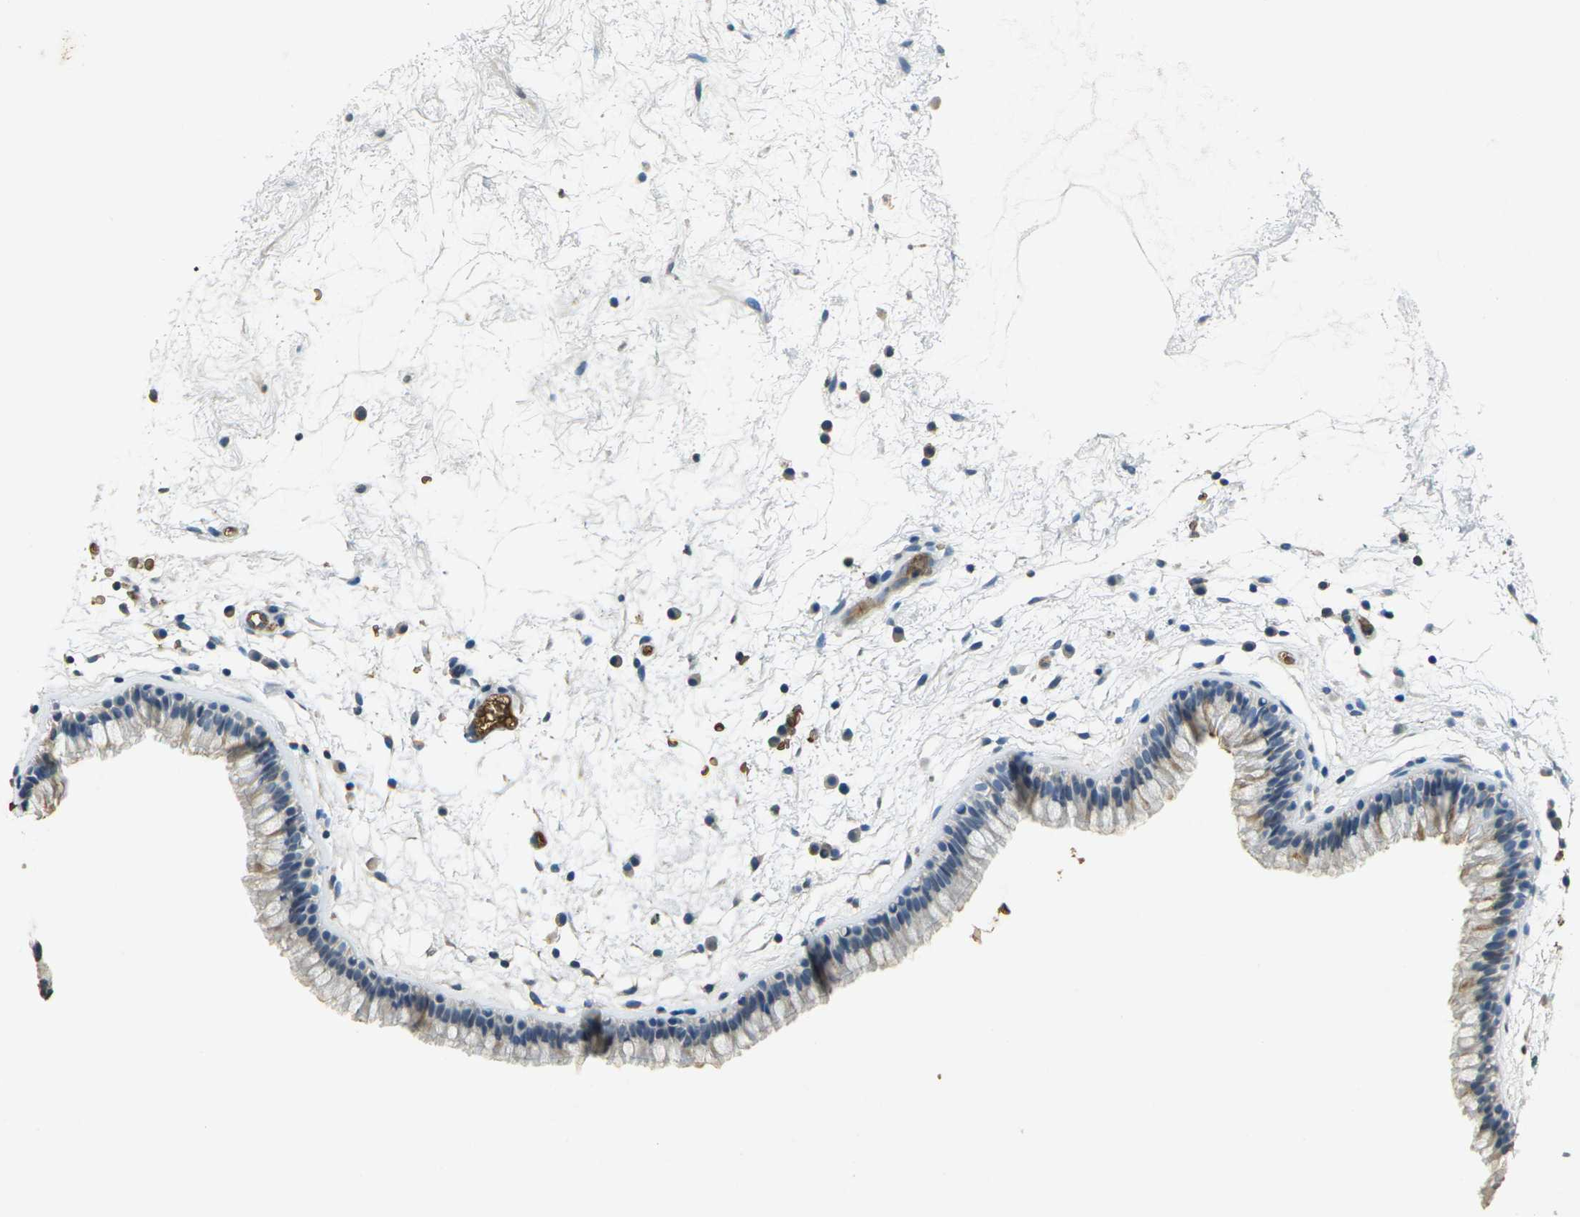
{"staining": {"intensity": "weak", "quantity": "25%-75%", "location": "cytoplasmic/membranous"}, "tissue": "nasopharynx", "cell_type": "Respiratory epithelial cells", "image_type": "normal", "snomed": [{"axis": "morphology", "description": "Normal tissue, NOS"}, {"axis": "morphology", "description": "Inflammation, NOS"}, {"axis": "topography", "description": "Nasopharynx"}], "caption": "Brown immunohistochemical staining in unremarkable nasopharynx shows weak cytoplasmic/membranous expression in approximately 25%-75% of respiratory epithelial cells.", "gene": "HBB", "patient": {"sex": "male", "age": 48}}